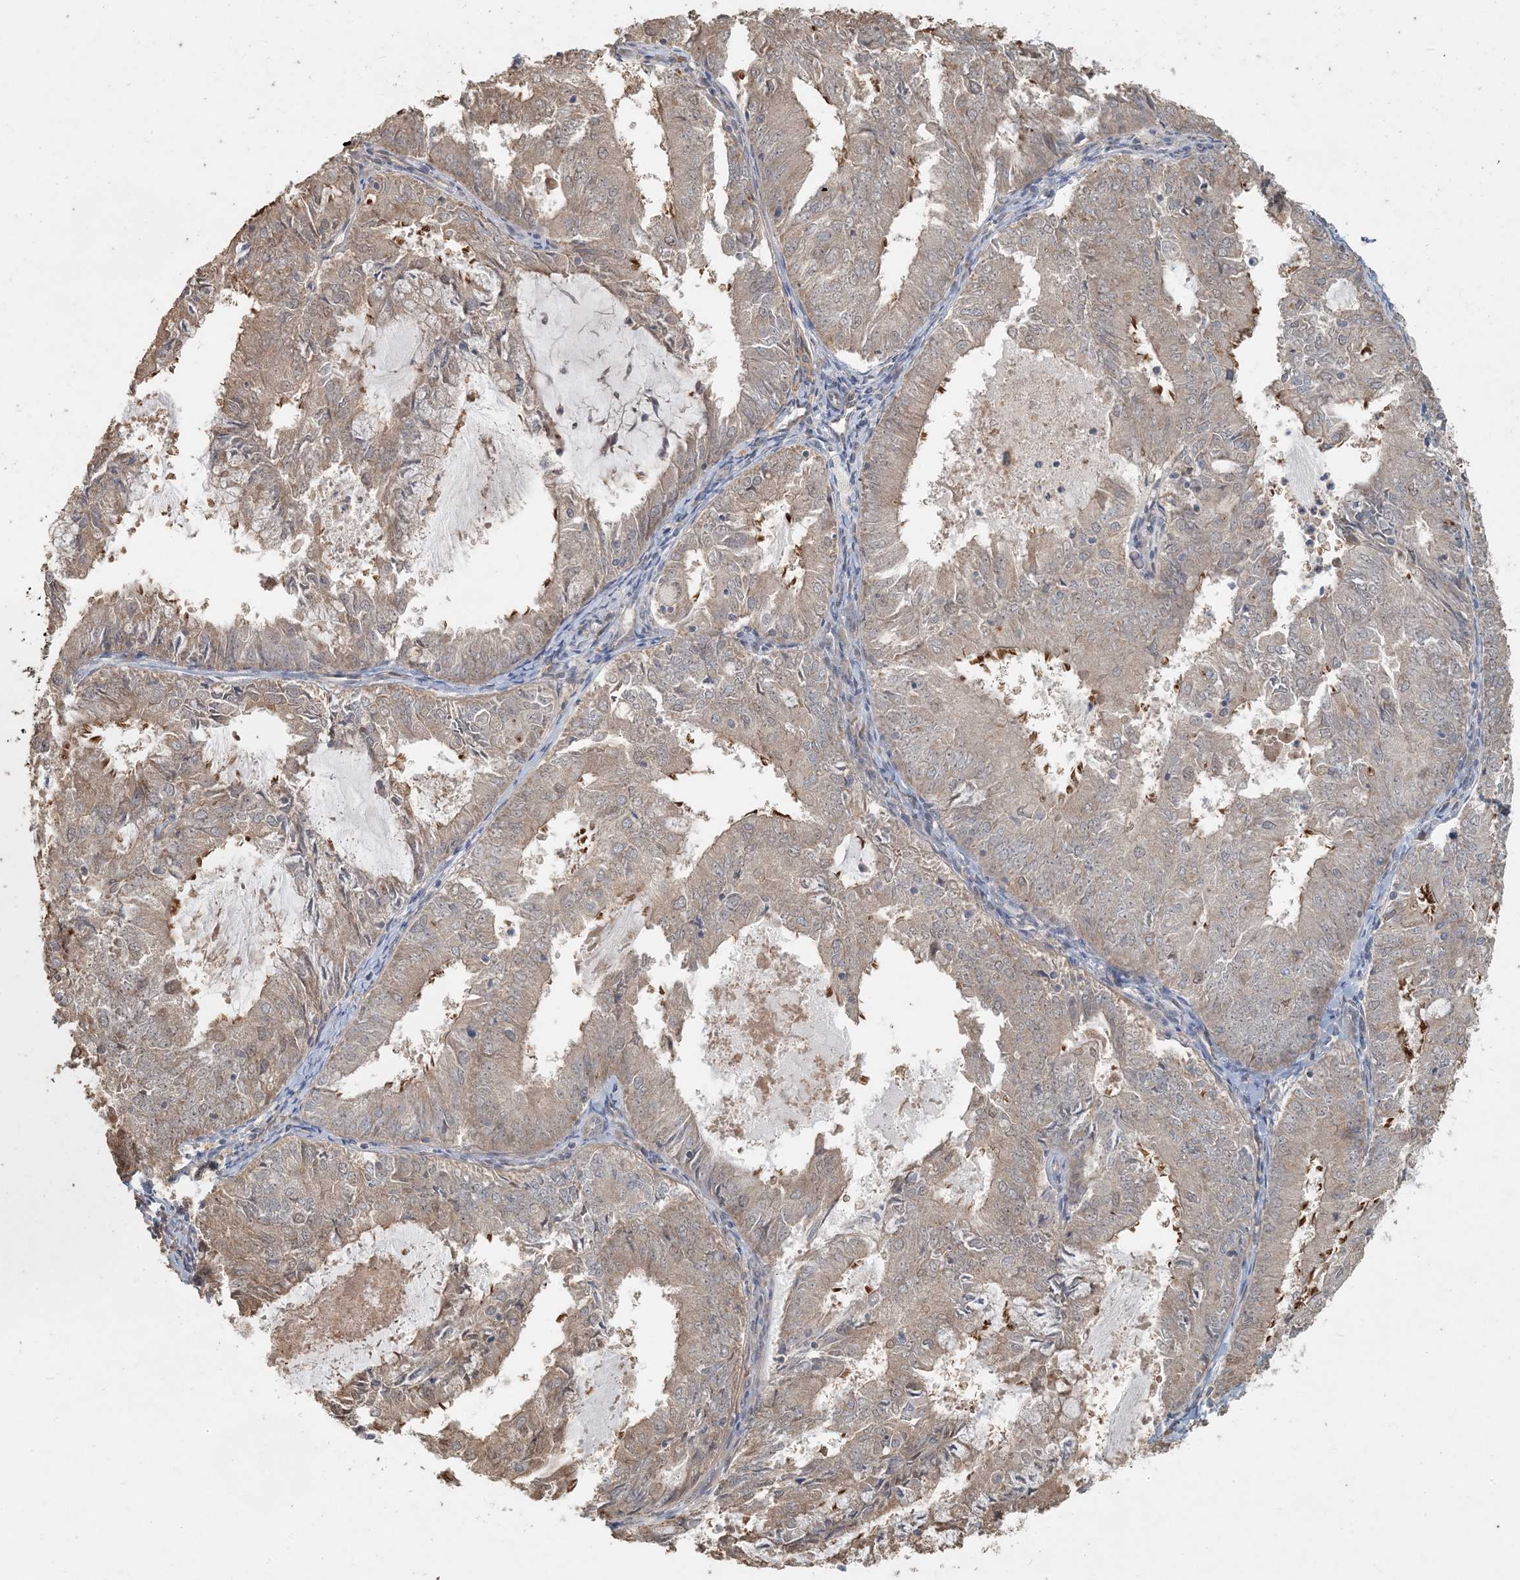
{"staining": {"intensity": "weak", "quantity": ">75%", "location": "cytoplasmic/membranous"}, "tissue": "endometrial cancer", "cell_type": "Tumor cells", "image_type": "cancer", "snomed": [{"axis": "morphology", "description": "Adenocarcinoma, NOS"}, {"axis": "topography", "description": "Endometrium"}], "caption": "The immunohistochemical stain labels weak cytoplasmic/membranous staining in tumor cells of adenocarcinoma (endometrial) tissue. (DAB (3,3'-diaminobenzidine) IHC, brown staining for protein, blue staining for nuclei).", "gene": "AK9", "patient": {"sex": "female", "age": 57}}